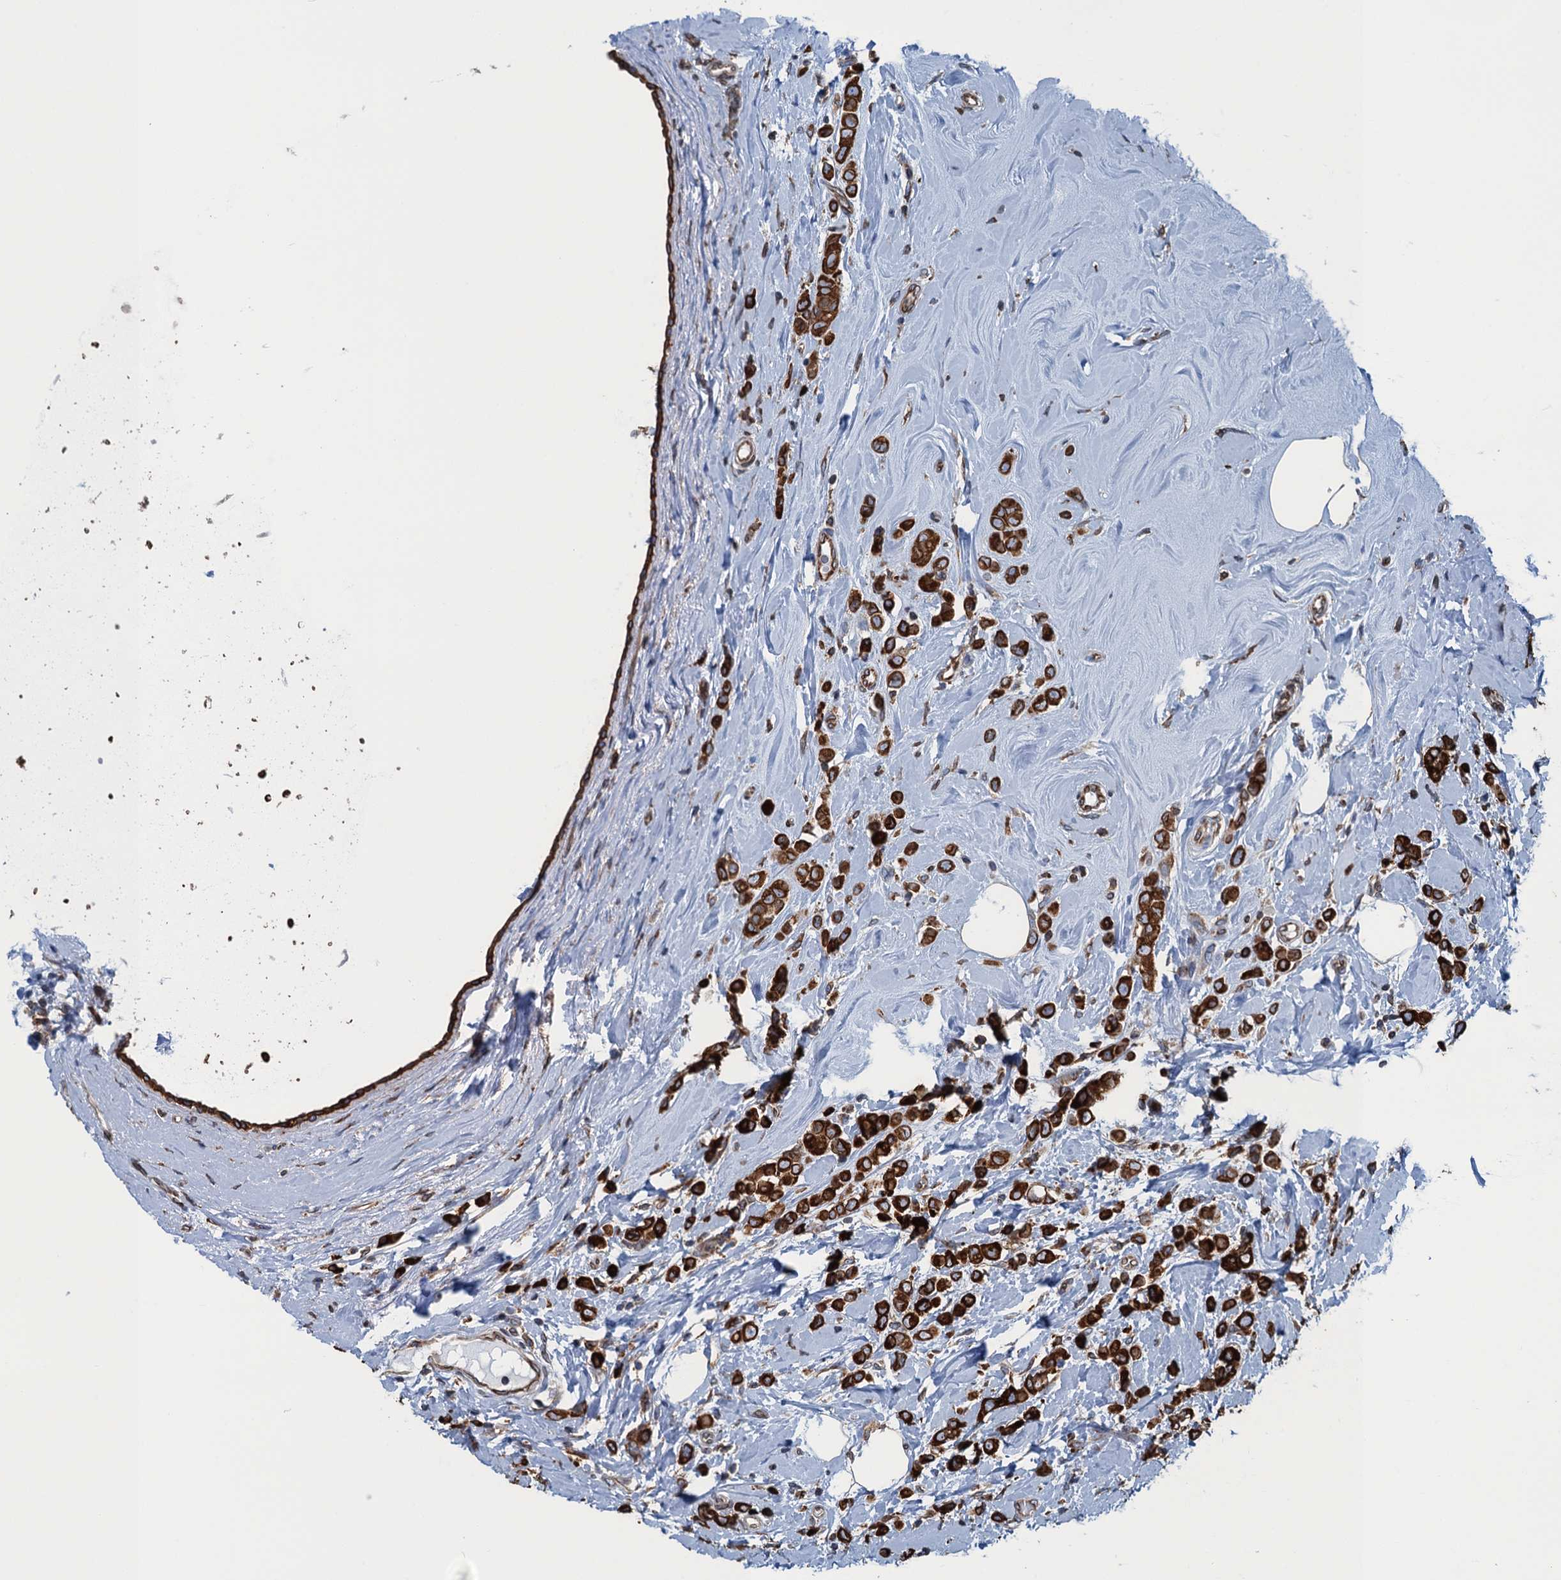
{"staining": {"intensity": "strong", "quantity": ">75%", "location": "cytoplasmic/membranous"}, "tissue": "breast cancer", "cell_type": "Tumor cells", "image_type": "cancer", "snomed": [{"axis": "morphology", "description": "Lobular carcinoma"}, {"axis": "topography", "description": "Breast"}], "caption": "Breast lobular carcinoma stained with DAB IHC shows high levels of strong cytoplasmic/membranous expression in about >75% of tumor cells.", "gene": "TMEM205", "patient": {"sex": "female", "age": 47}}